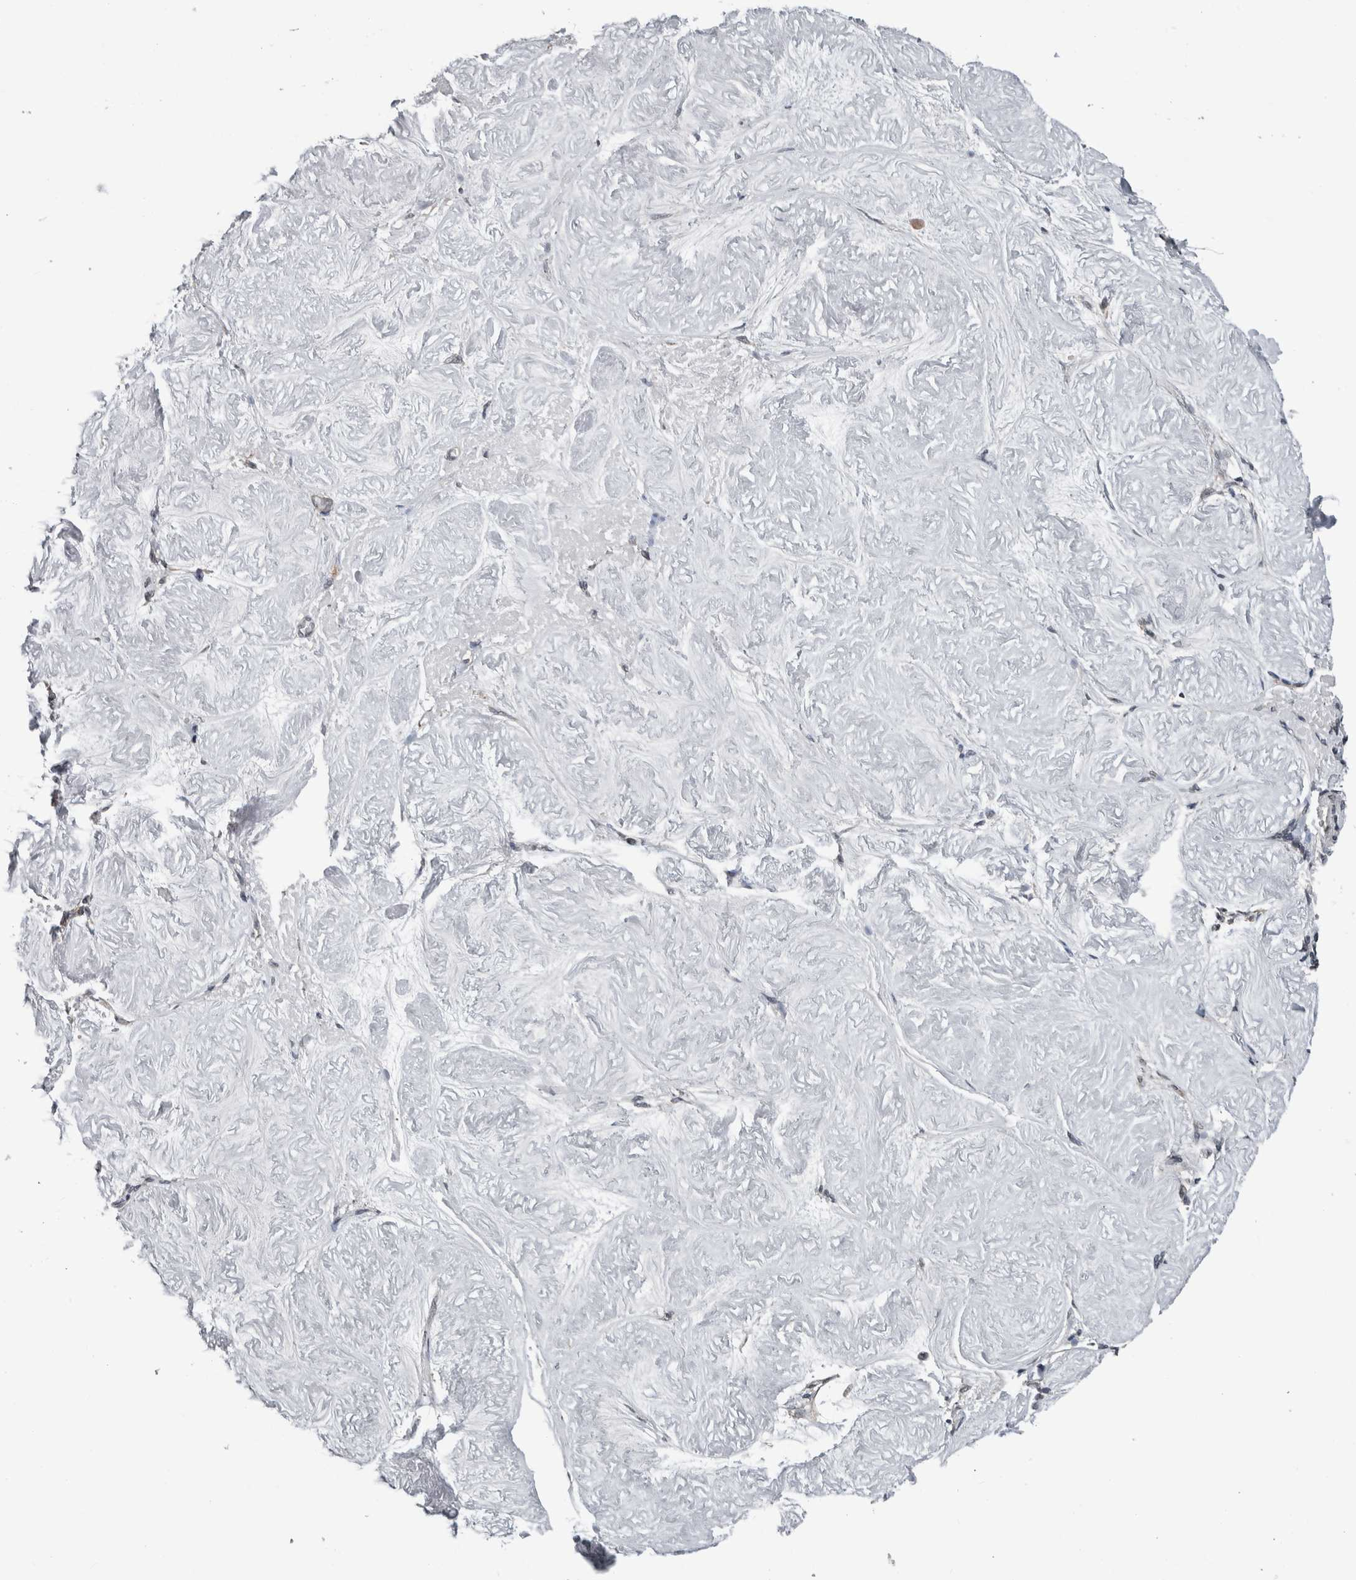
{"staining": {"intensity": "weak", "quantity": ">75%", "location": "cytoplasmic/membranous,nuclear"}, "tissue": "adipose tissue", "cell_type": "Adipocytes", "image_type": "normal", "snomed": [{"axis": "morphology", "description": "Normal tissue, NOS"}, {"axis": "topography", "description": "Vascular tissue"}, {"axis": "topography", "description": "Fallopian tube"}, {"axis": "topography", "description": "Ovary"}], "caption": "Benign adipose tissue demonstrates weak cytoplasmic/membranous,nuclear expression in about >75% of adipocytes, visualized by immunohistochemistry.", "gene": "ENY2", "patient": {"sex": "female", "age": 67}}